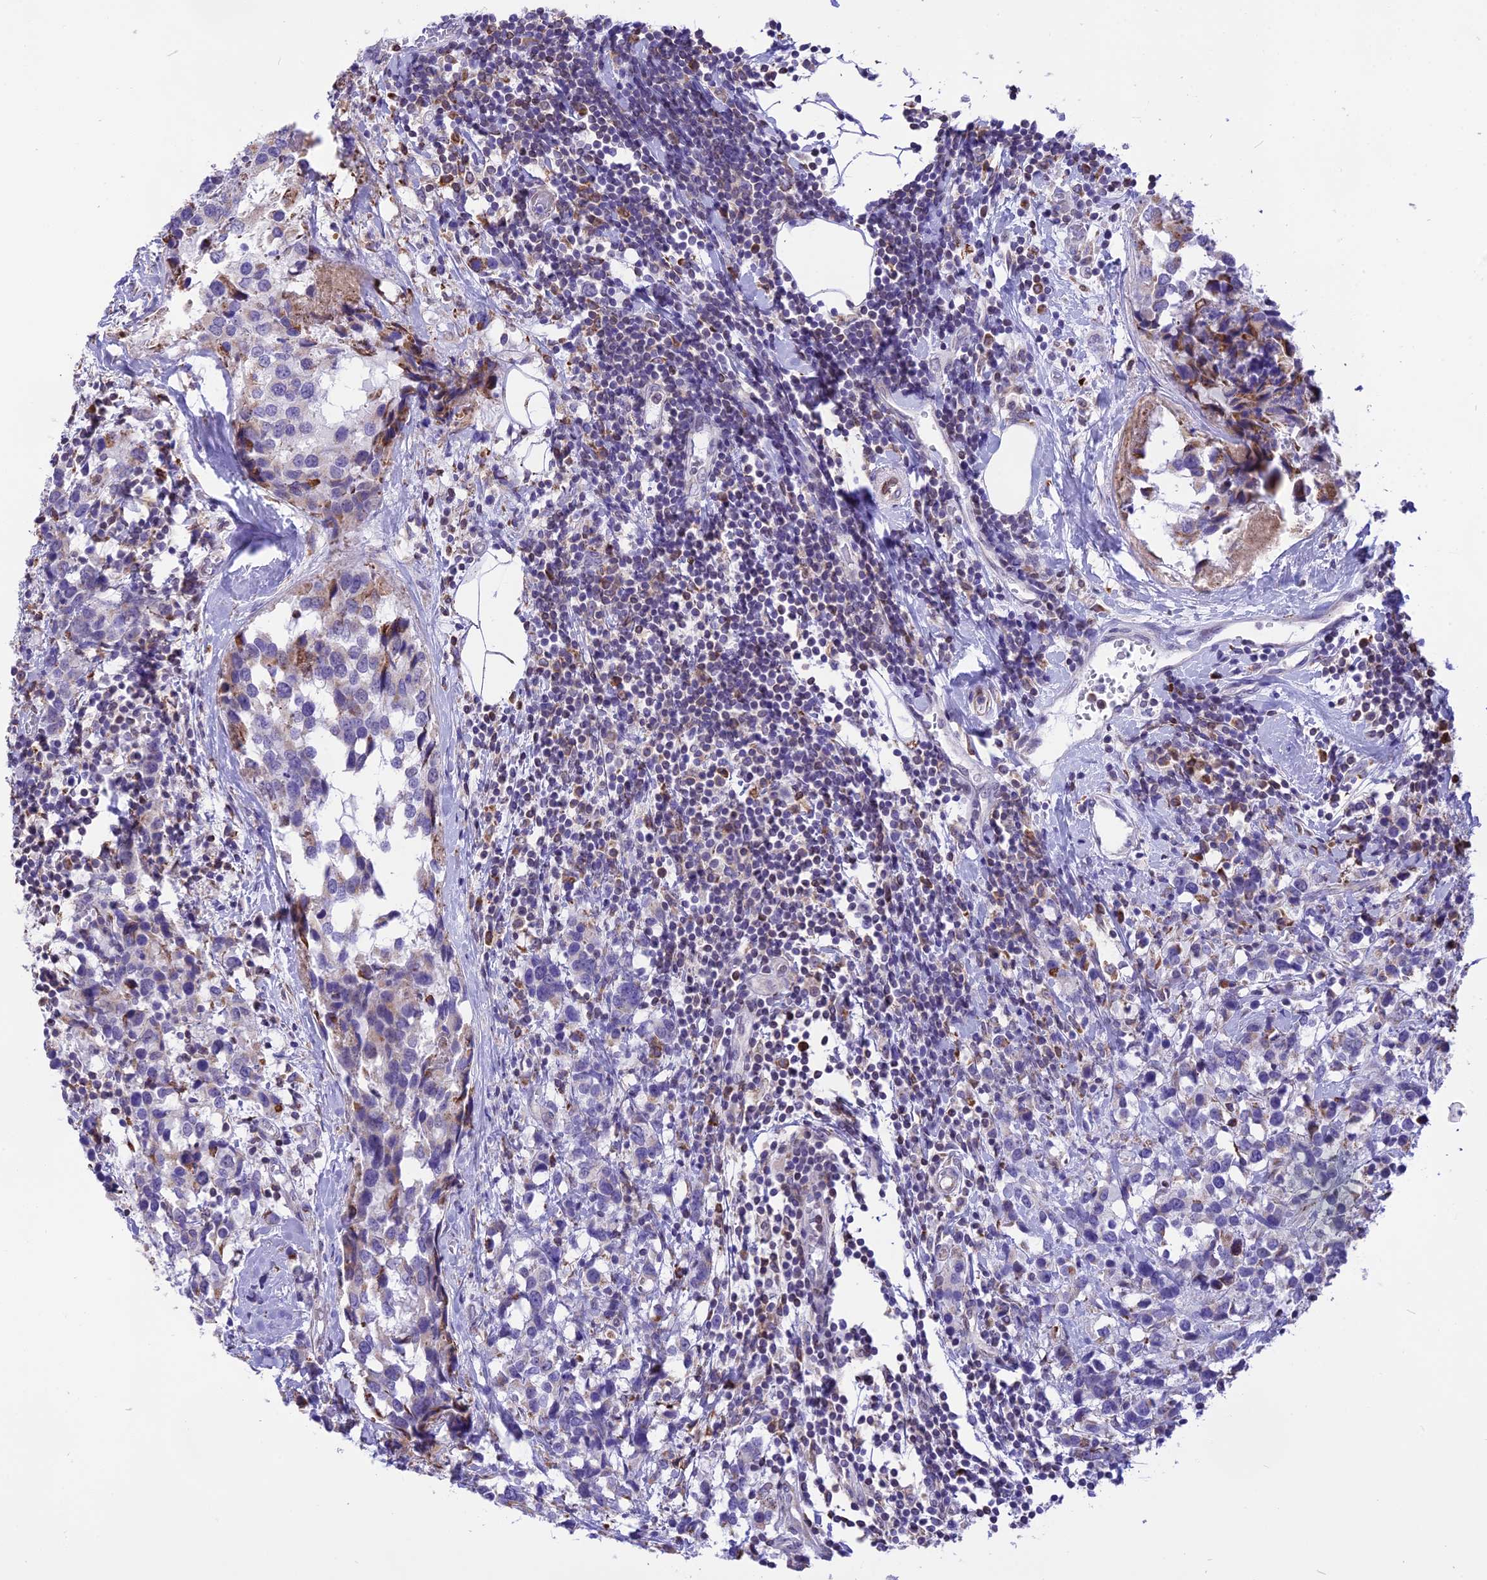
{"staining": {"intensity": "weak", "quantity": "<25%", "location": "cytoplasmic/membranous"}, "tissue": "breast cancer", "cell_type": "Tumor cells", "image_type": "cancer", "snomed": [{"axis": "morphology", "description": "Lobular carcinoma"}, {"axis": "topography", "description": "Breast"}], "caption": "Immunohistochemistry micrograph of breast lobular carcinoma stained for a protein (brown), which shows no staining in tumor cells. The staining is performed using DAB (3,3'-diaminobenzidine) brown chromogen with nuclei counter-stained in using hematoxylin.", "gene": "DOC2B", "patient": {"sex": "female", "age": 59}}